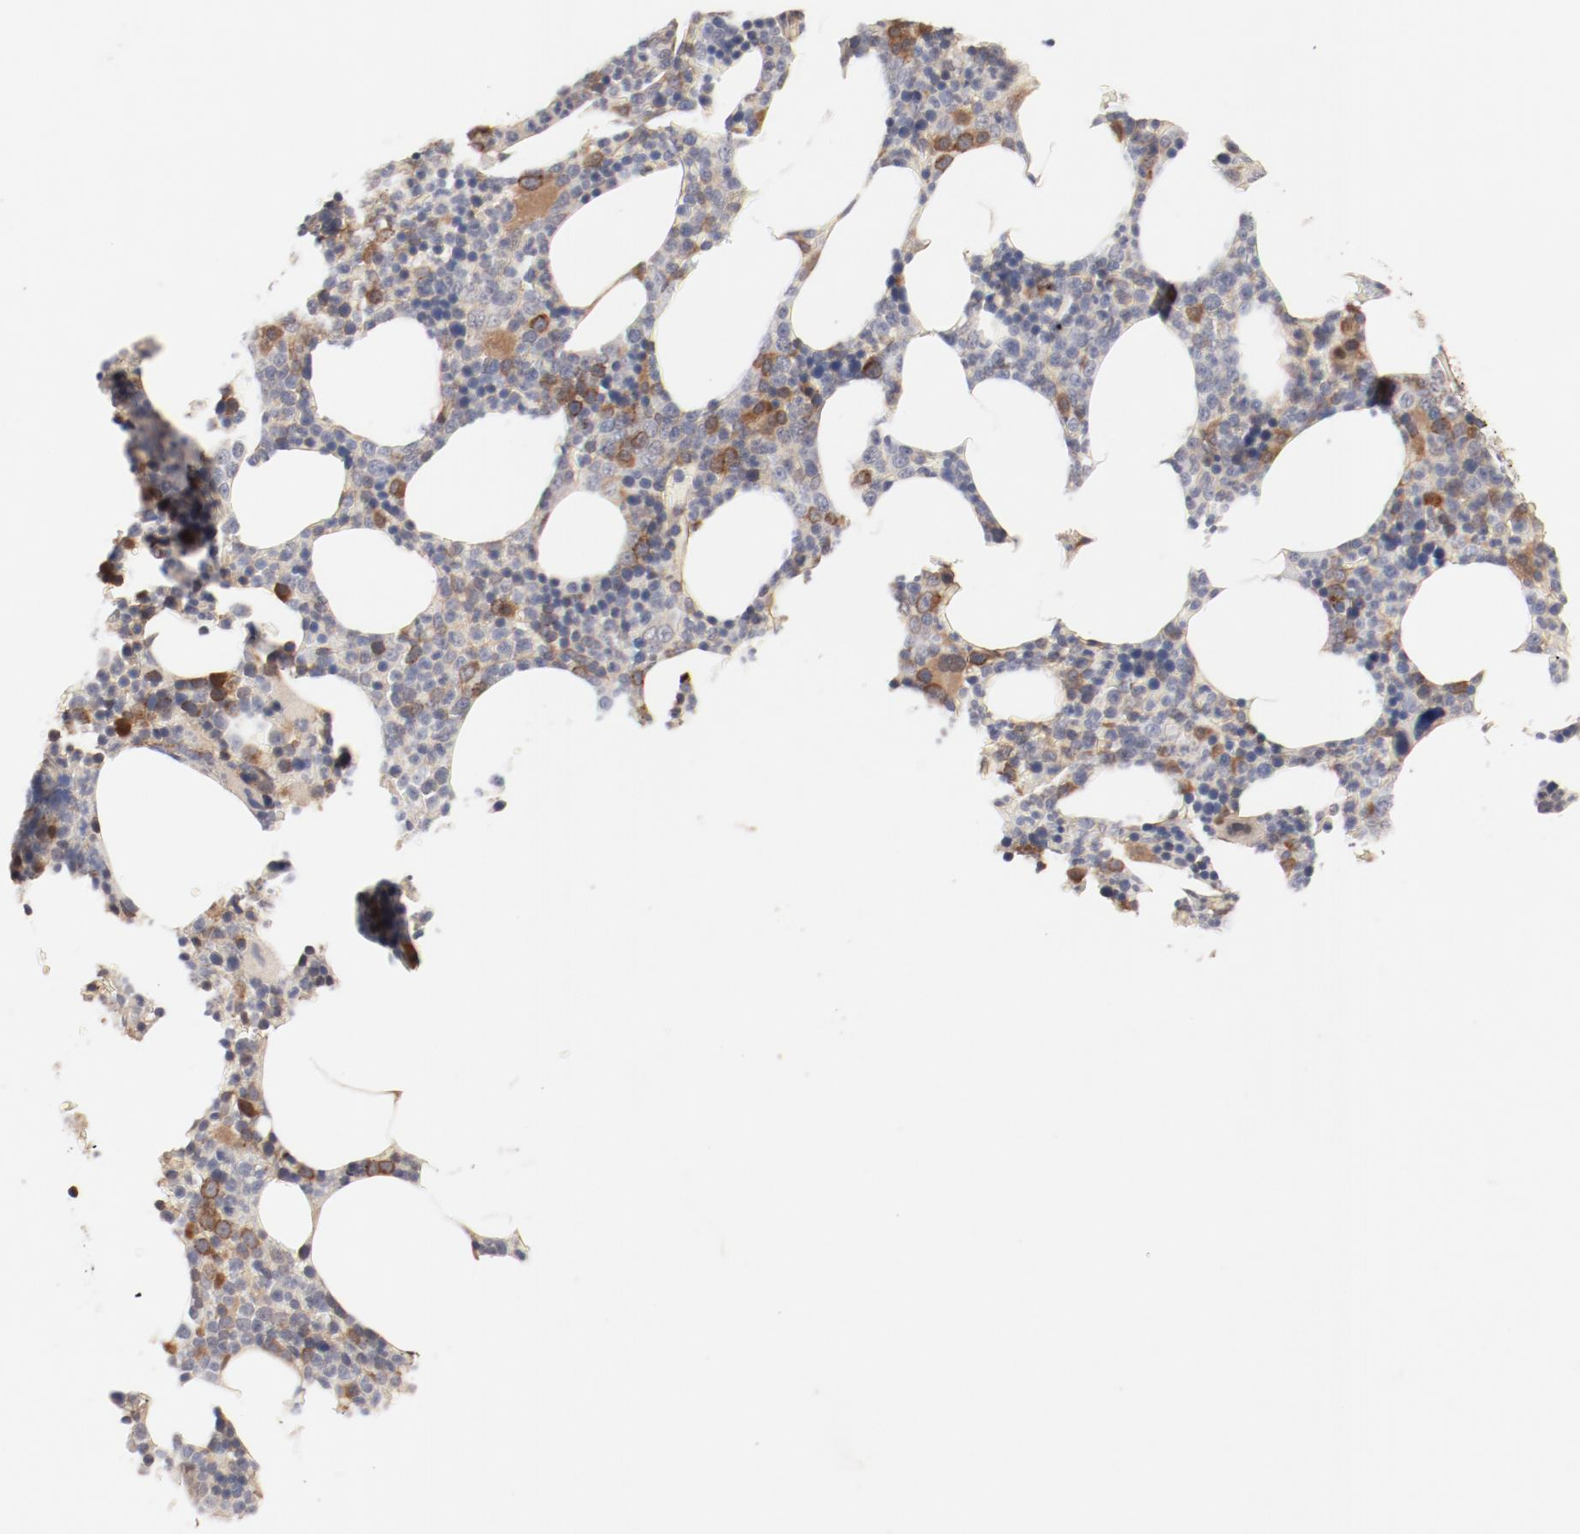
{"staining": {"intensity": "moderate", "quantity": "25%-75%", "location": "cytoplasmic/membranous"}, "tissue": "bone marrow", "cell_type": "Hematopoietic cells", "image_type": "normal", "snomed": [{"axis": "morphology", "description": "Normal tissue, NOS"}, {"axis": "topography", "description": "Bone marrow"}], "caption": "IHC (DAB (3,3'-diaminobenzidine)) staining of unremarkable human bone marrow exhibits moderate cytoplasmic/membranous protein positivity in about 25%-75% of hematopoietic cells.", "gene": "PITPNM2", "patient": {"sex": "female", "age": 66}}